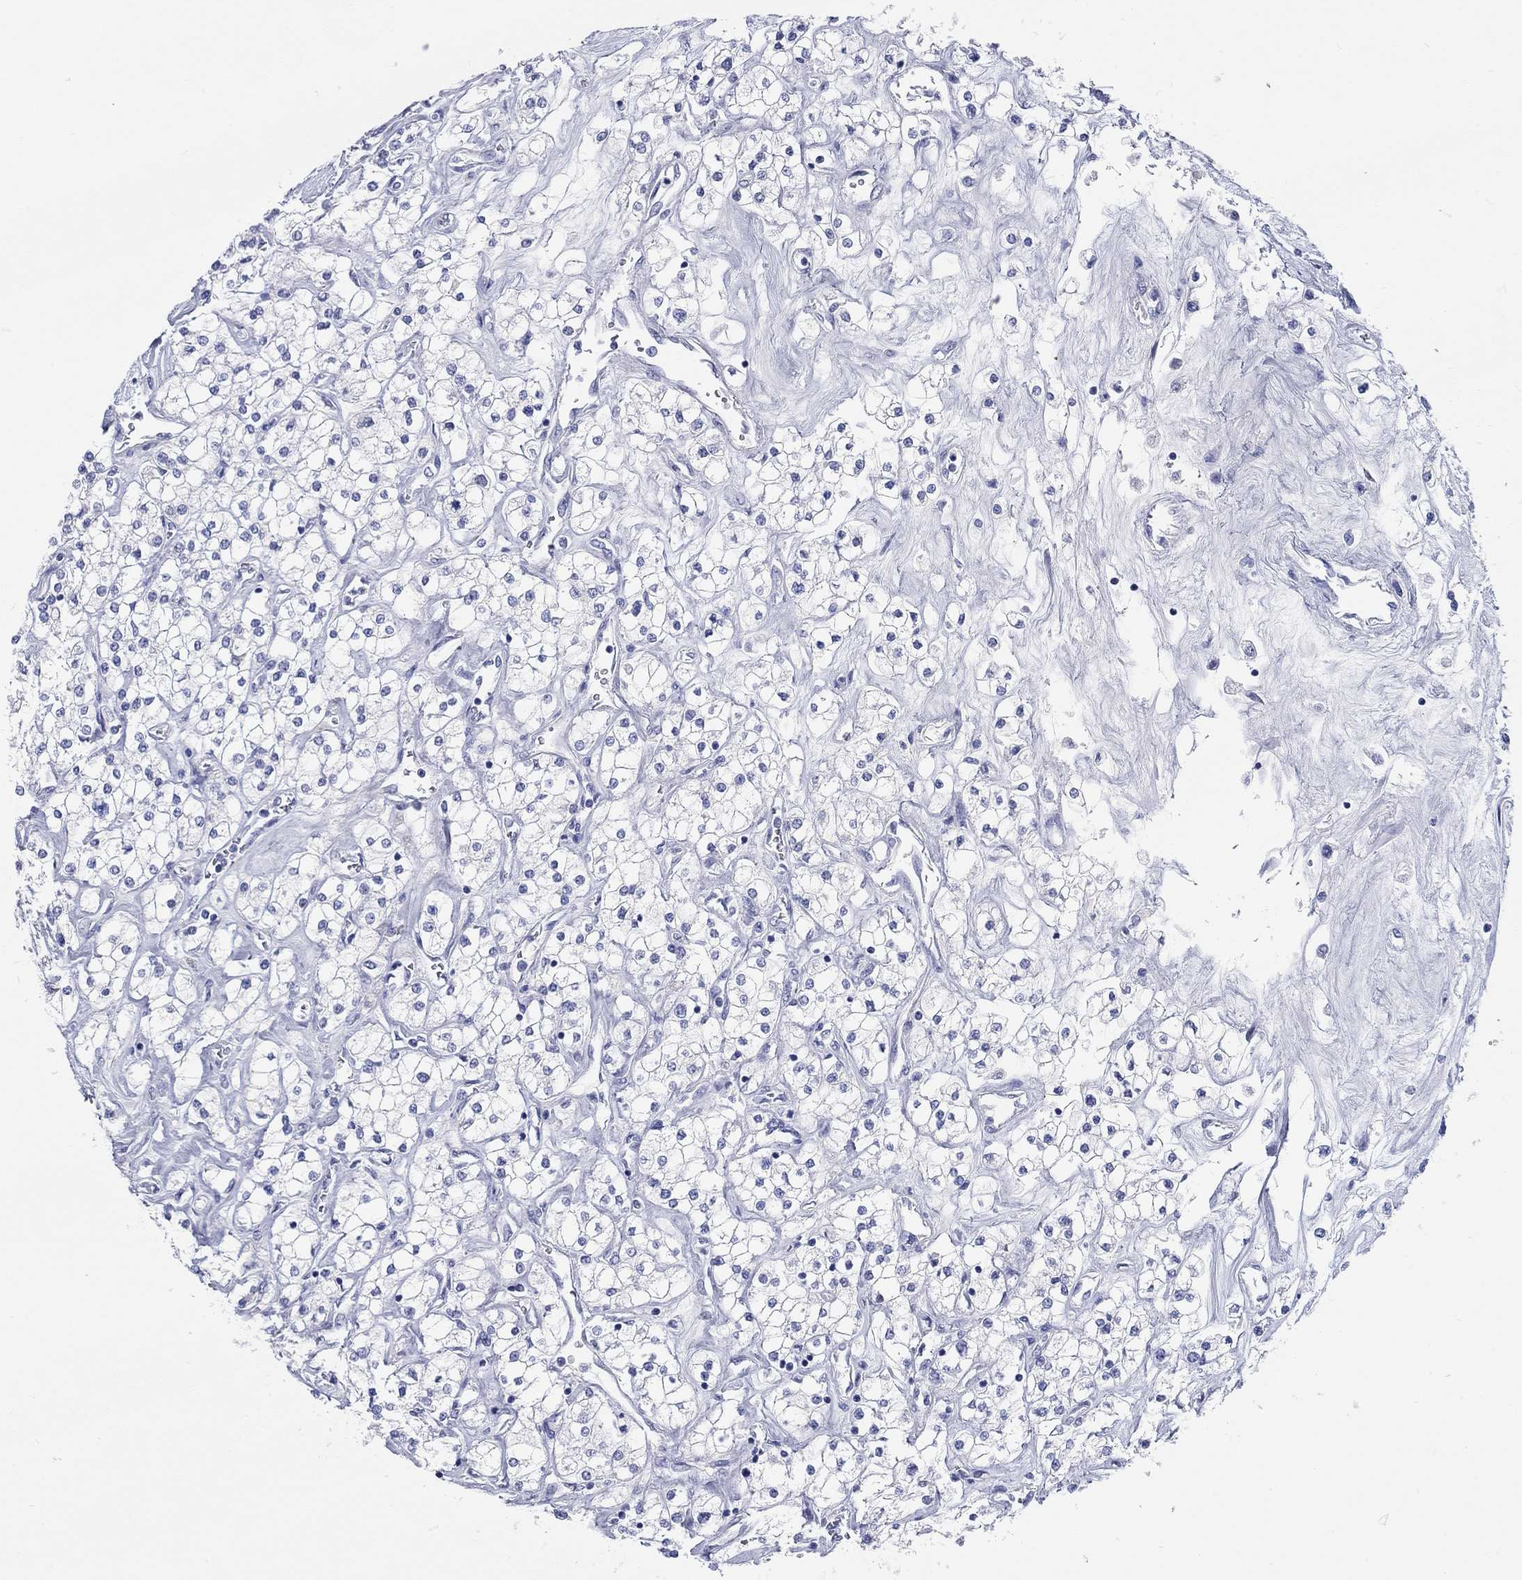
{"staining": {"intensity": "negative", "quantity": "none", "location": "none"}, "tissue": "renal cancer", "cell_type": "Tumor cells", "image_type": "cancer", "snomed": [{"axis": "morphology", "description": "Adenocarcinoma, NOS"}, {"axis": "topography", "description": "Kidney"}], "caption": "This is a micrograph of immunohistochemistry (IHC) staining of renal adenocarcinoma, which shows no expression in tumor cells.", "gene": "SPATA9", "patient": {"sex": "male", "age": 80}}